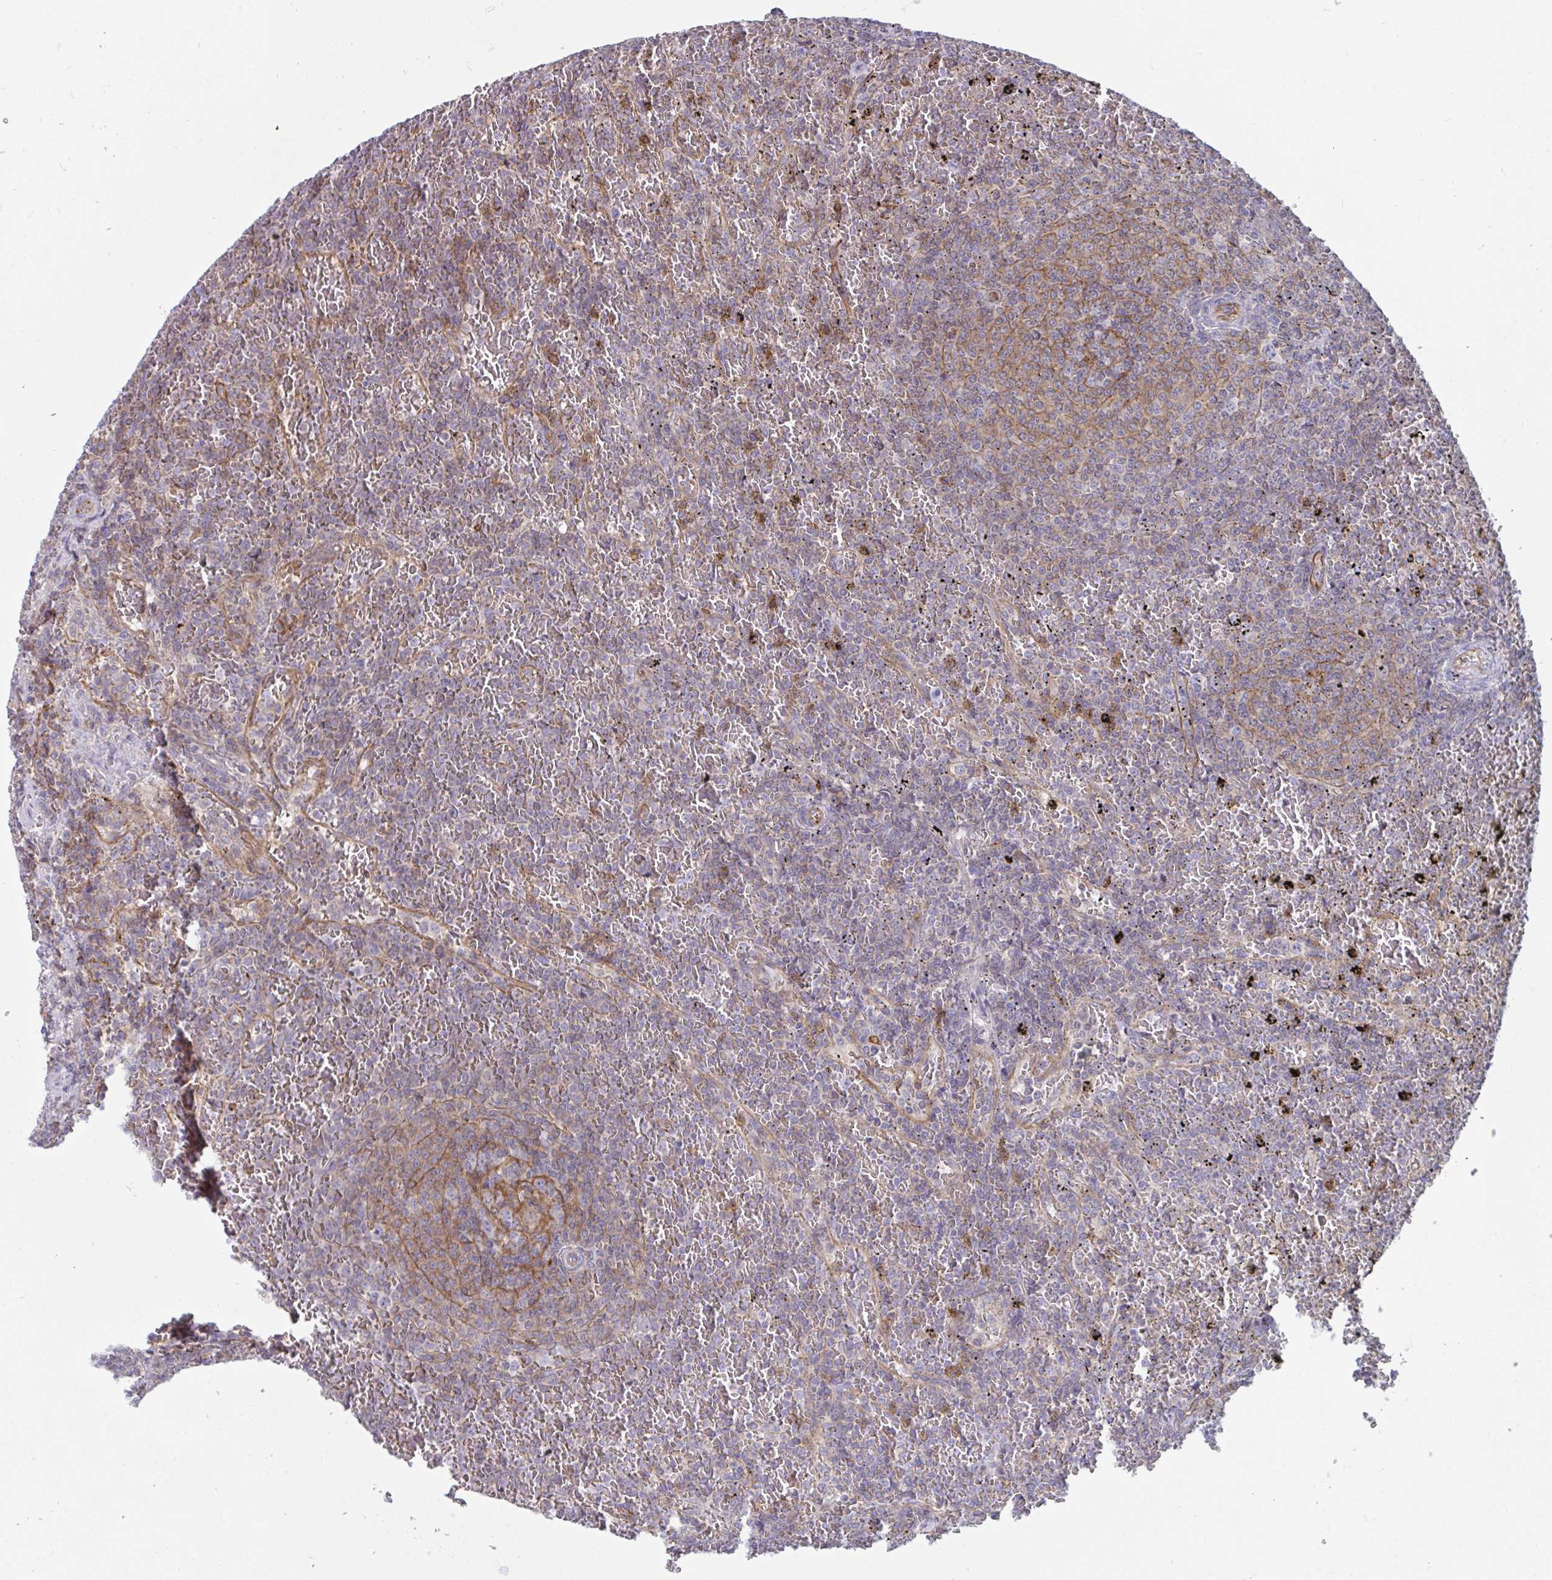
{"staining": {"intensity": "weak", "quantity": "25%-75%", "location": "cytoplasmic/membranous"}, "tissue": "lymphoma", "cell_type": "Tumor cells", "image_type": "cancer", "snomed": [{"axis": "morphology", "description": "Malignant lymphoma, non-Hodgkin's type, Low grade"}, {"axis": "topography", "description": "Spleen"}], "caption": "Protein positivity by immunohistochemistry exhibits weak cytoplasmic/membranous staining in approximately 25%-75% of tumor cells in lymphoma. The protein of interest is shown in brown color, while the nuclei are stained blue.", "gene": "SLC9A6", "patient": {"sex": "female", "age": 77}}